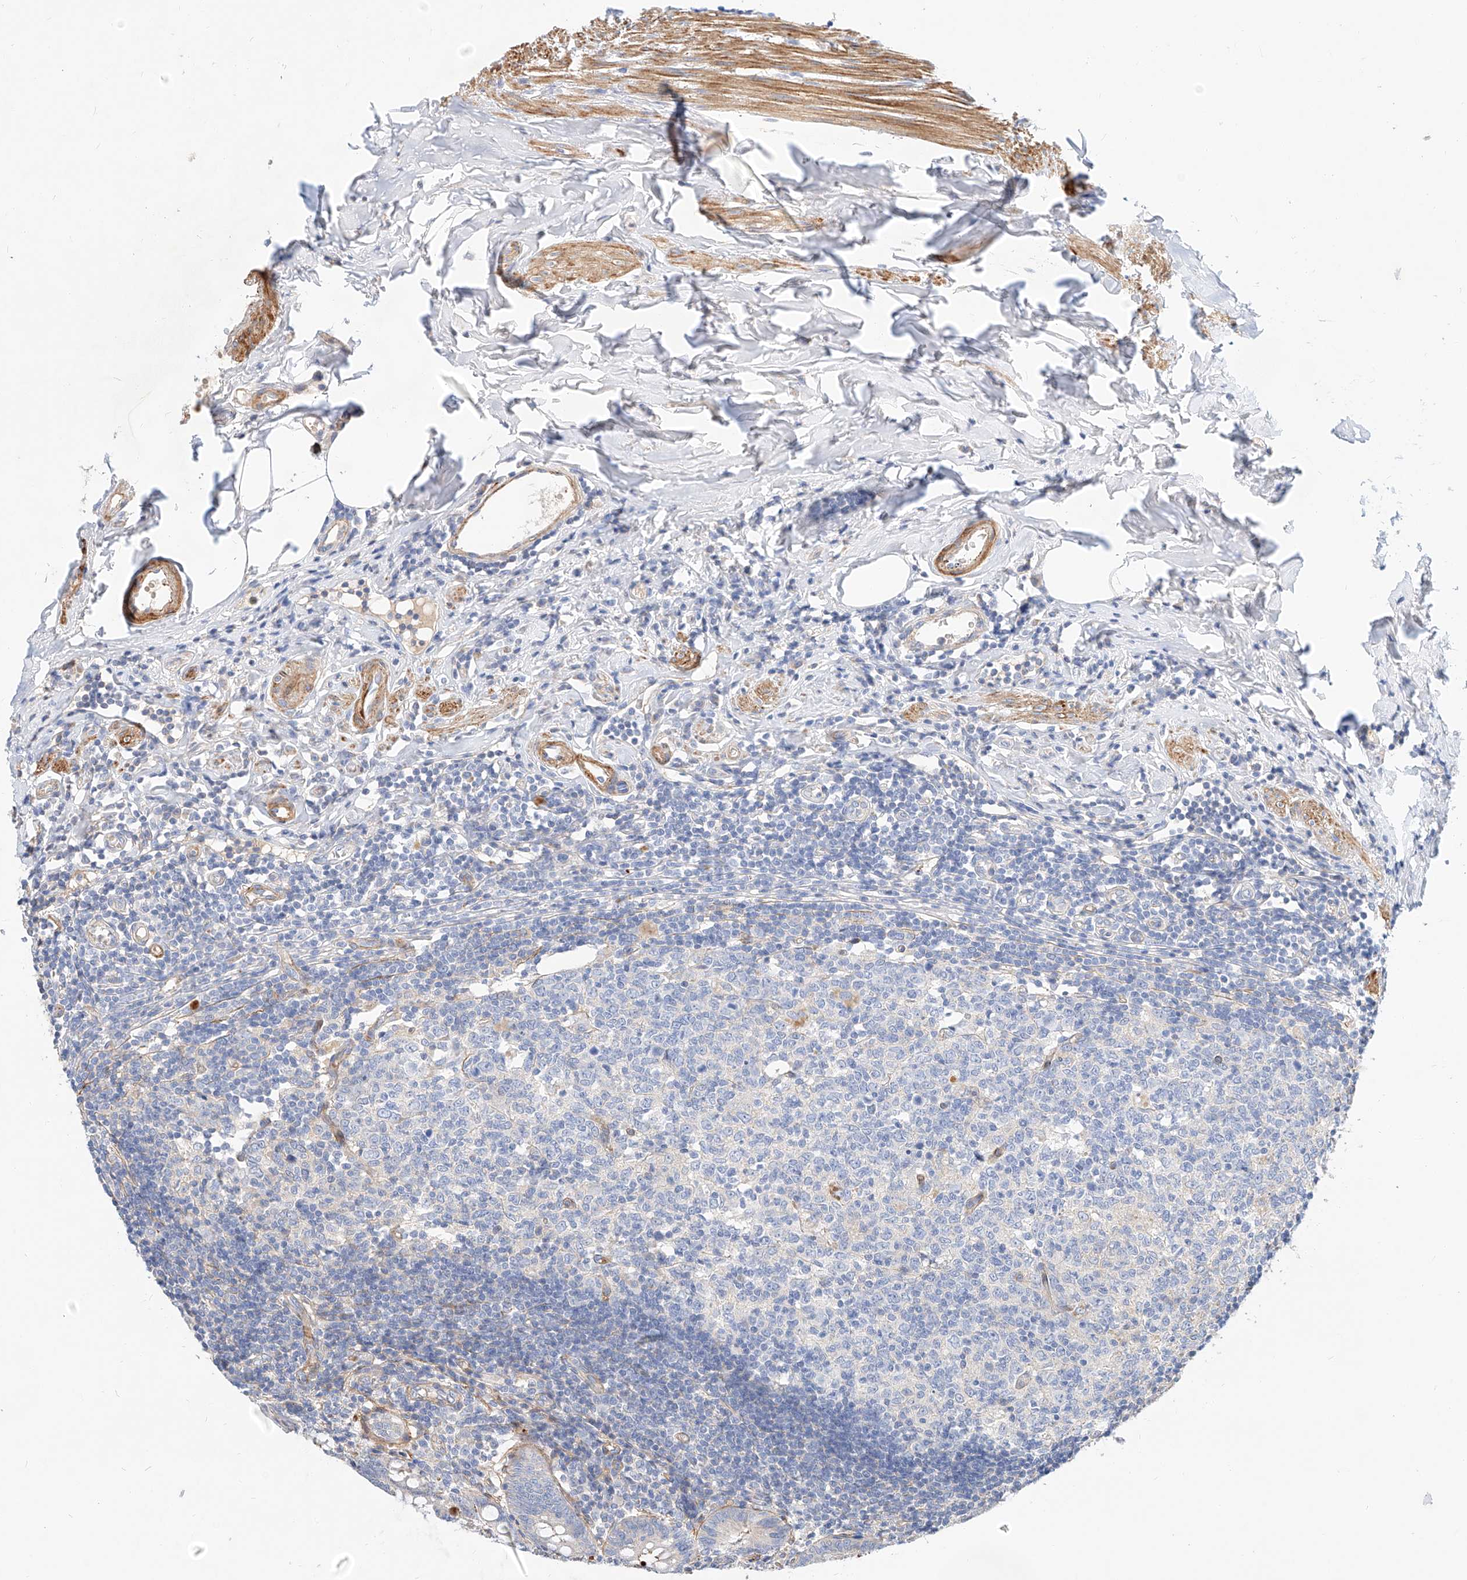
{"staining": {"intensity": "moderate", "quantity": "<25%", "location": "cytoplasmic/membranous"}, "tissue": "appendix", "cell_type": "Glandular cells", "image_type": "normal", "snomed": [{"axis": "morphology", "description": "Normal tissue, NOS"}, {"axis": "topography", "description": "Appendix"}], "caption": "DAB (3,3'-diaminobenzidine) immunohistochemical staining of unremarkable human appendix shows moderate cytoplasmic/membranous protein staining in about <25% of glandular cells. The protein is stained brown, and the nuclei are stained in blue (DAB IHC with brightfield microscopy, high magnification).", "gene": "KCNH5", "patient": {"sex": "female", "age": 54}}